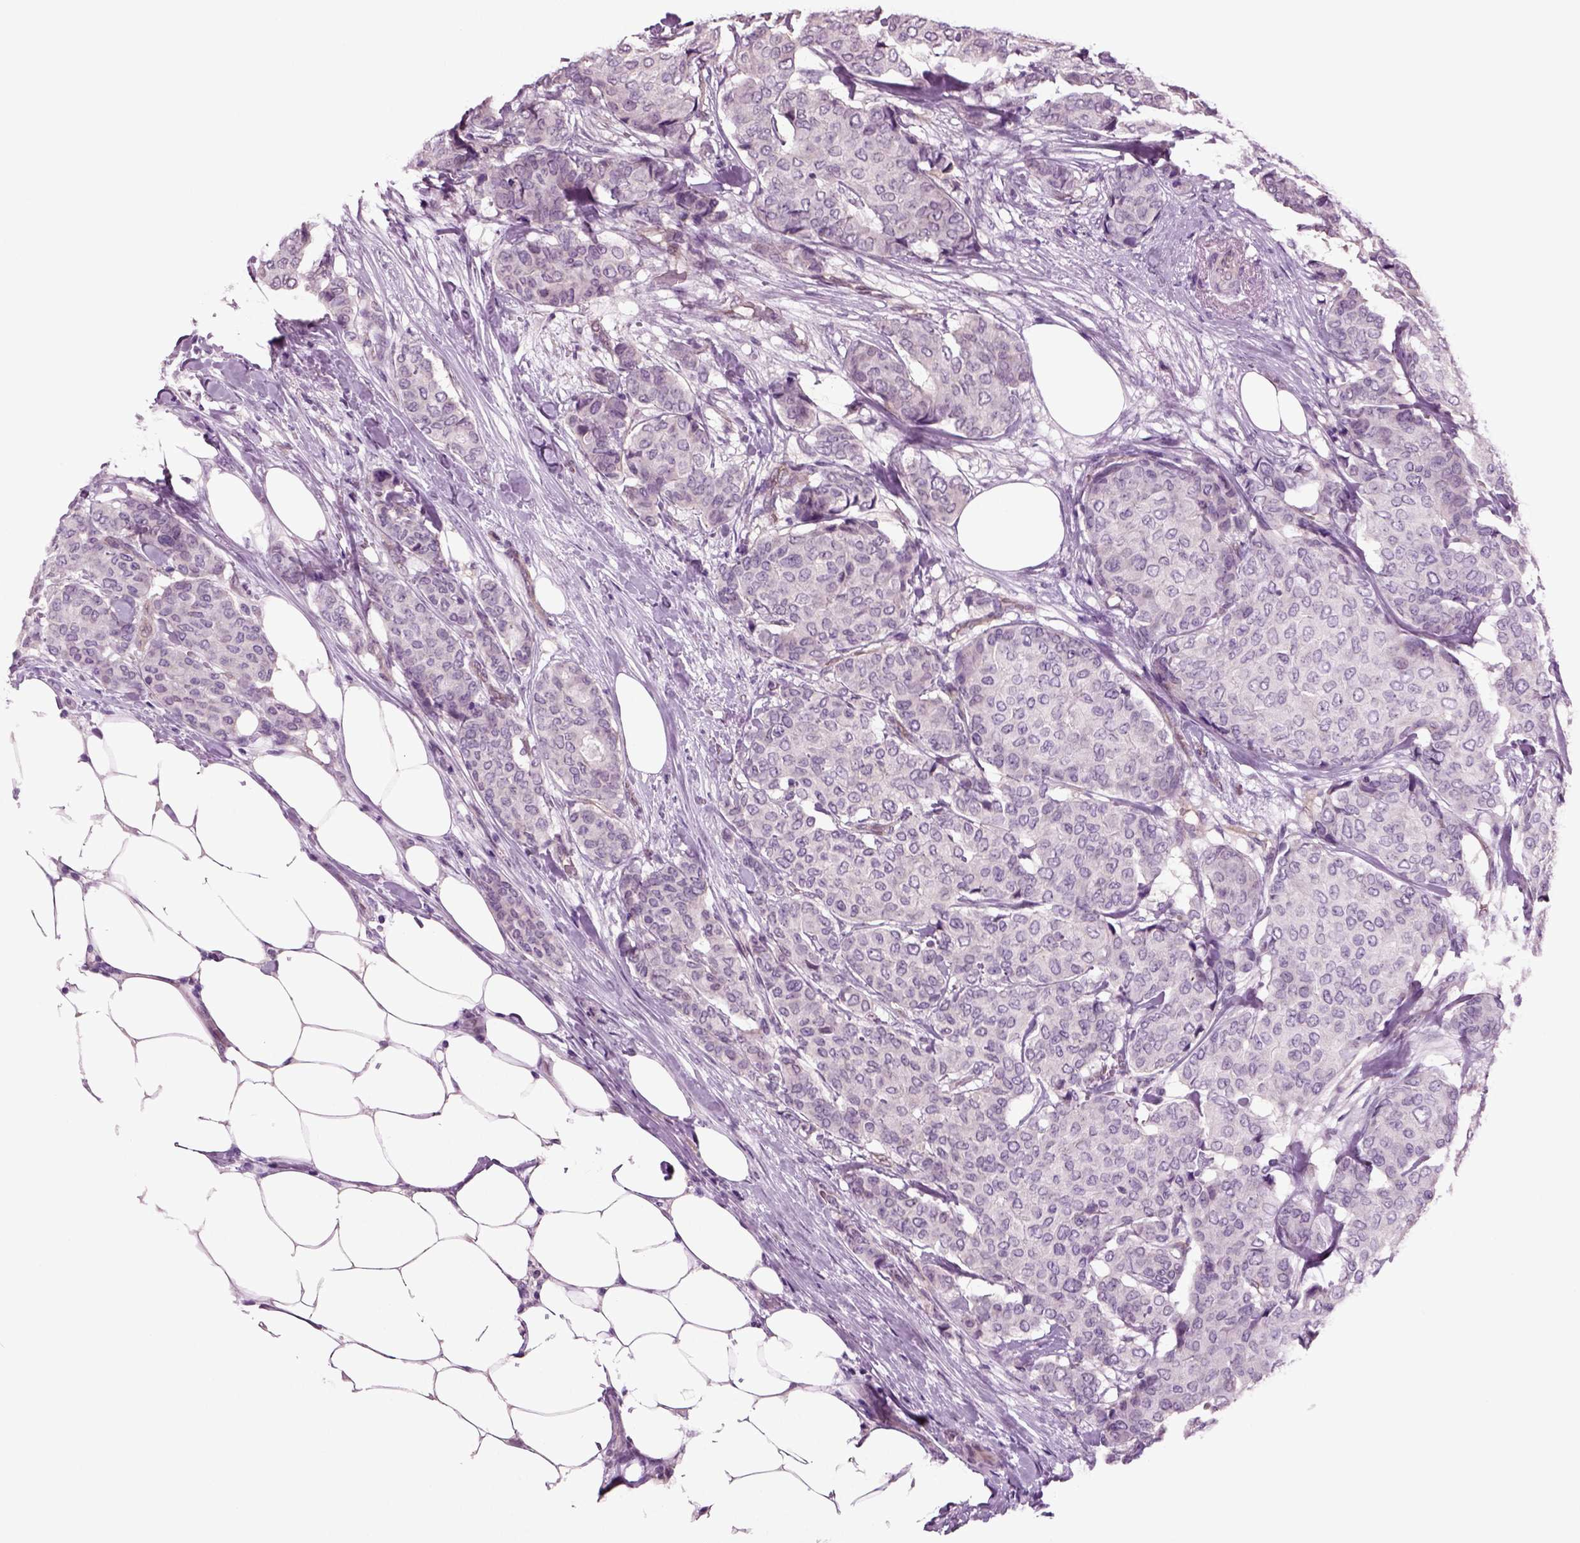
{"staining": {"intensity": "negative", "quantity": "none", "location": "none"}, "tissue": "breast cancer", "cell_type": "Tumor cells", "image_type": "cancer", "snomed": [{"axis": "morphology", "description": "Duct carcinoma"}, {"axis": "topography", "description": "Breast"}], "caption": "A photomicrograph of human breast intraductal carcinoma is negative for staining in tumor cells. The staining is performed using DAB brown chromogen with nuclei counter-stained in using hematoxylin.", "gene": "COL9A2", "patient": {"sex": "female", "age": 75}}